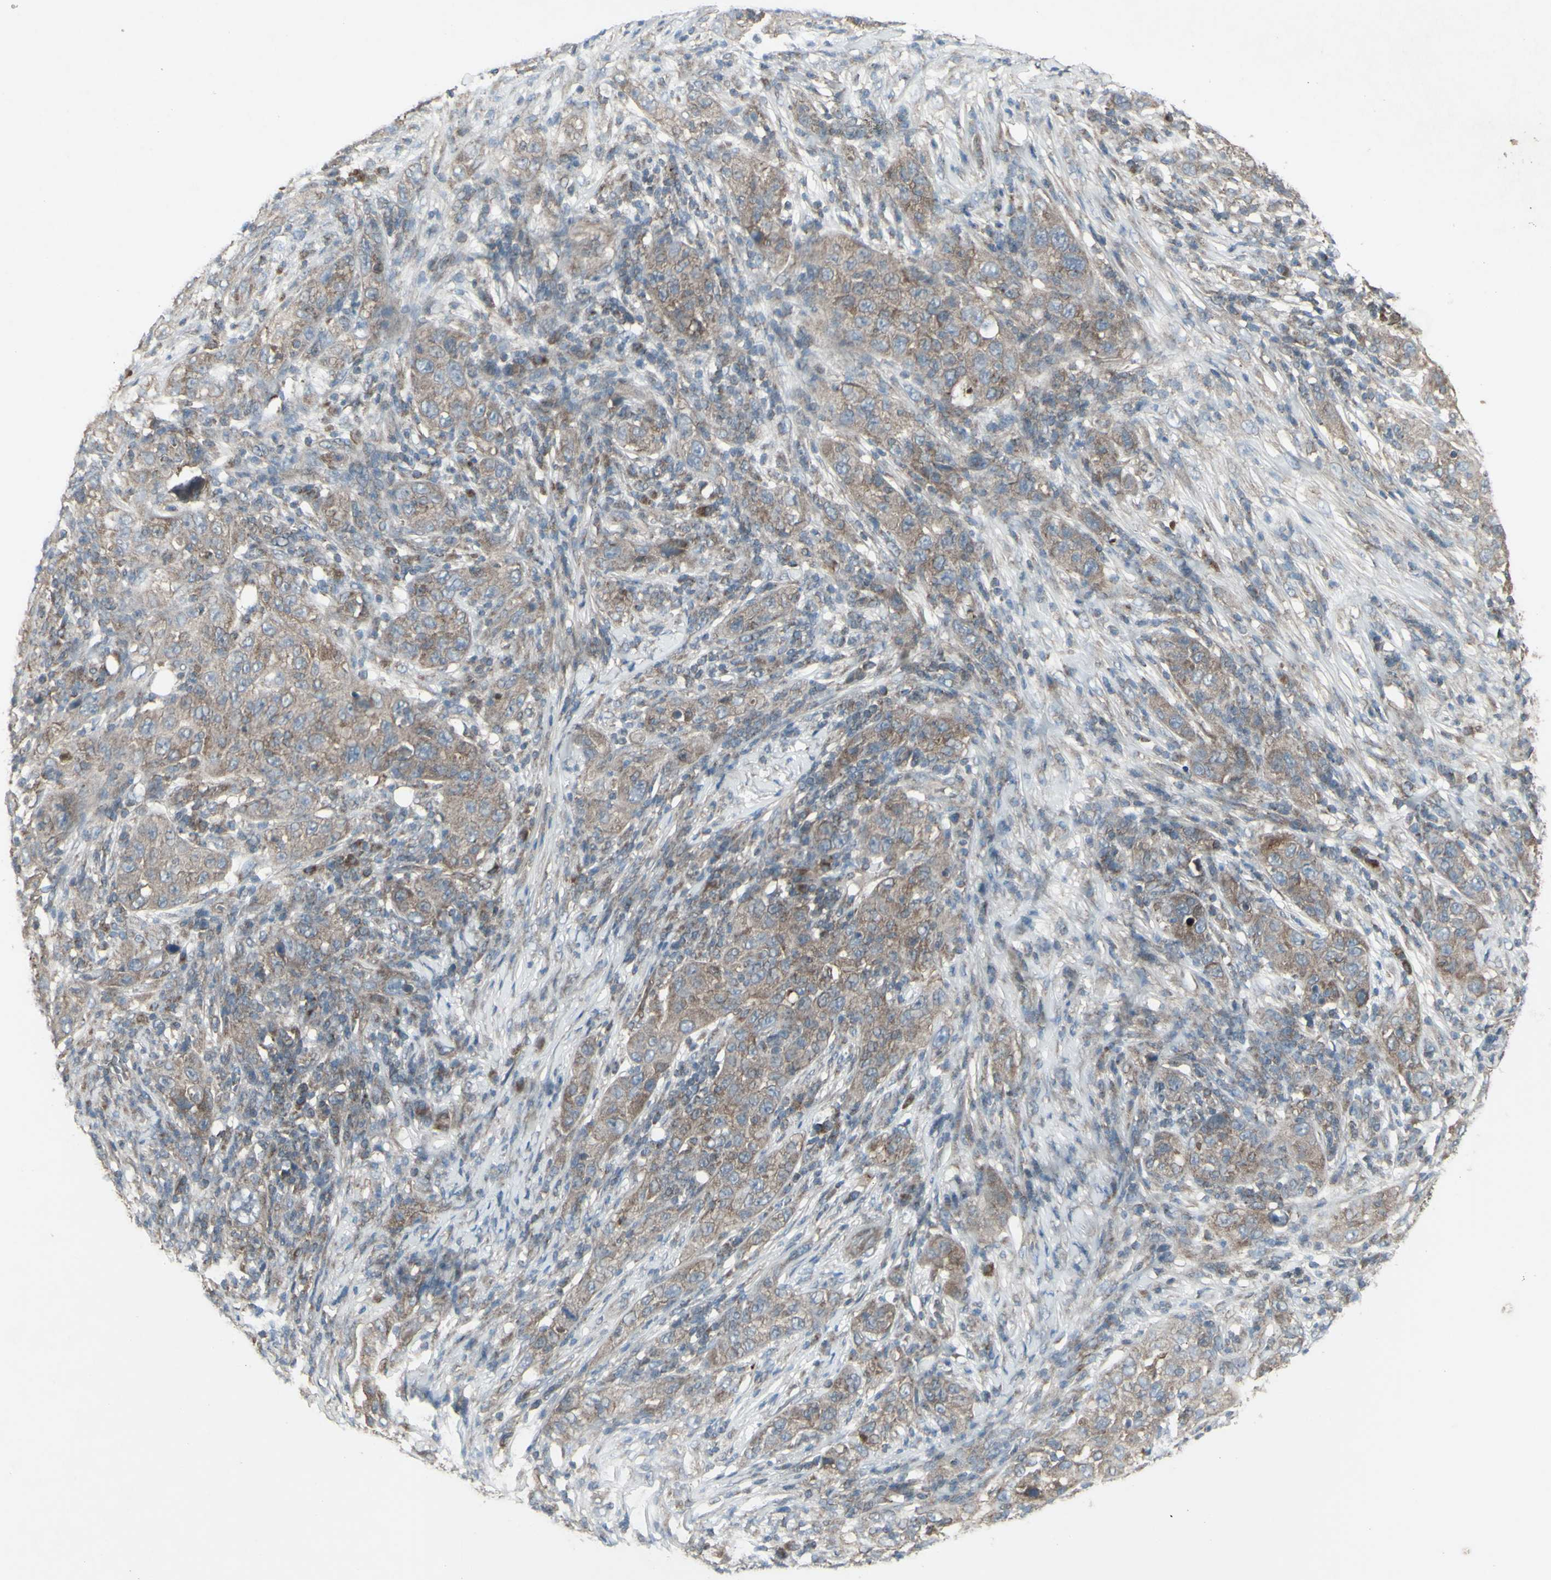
{"staining": {"intensity": "weak", "quantity": ">75%", "location": "cytoplasmic/membranous"}, "tissue": "skin cancer", "cell_type": "Tumor cells", "image_type": "cancer", "snomed": [{"axis": "morphology", "description": "Squamous cell carcinoma, NOS"}, {"axis": "topography", "description": "Skin"}], "caption": "Approximately >75% of tumor cells in human squamous cell carcinoma (skin) display weak cytoplasmic/membranous protein expression as visualized by brown immunohistochemical staining.", "gene": "SHC1", "patient": {"sex": "female", "age": 88}}